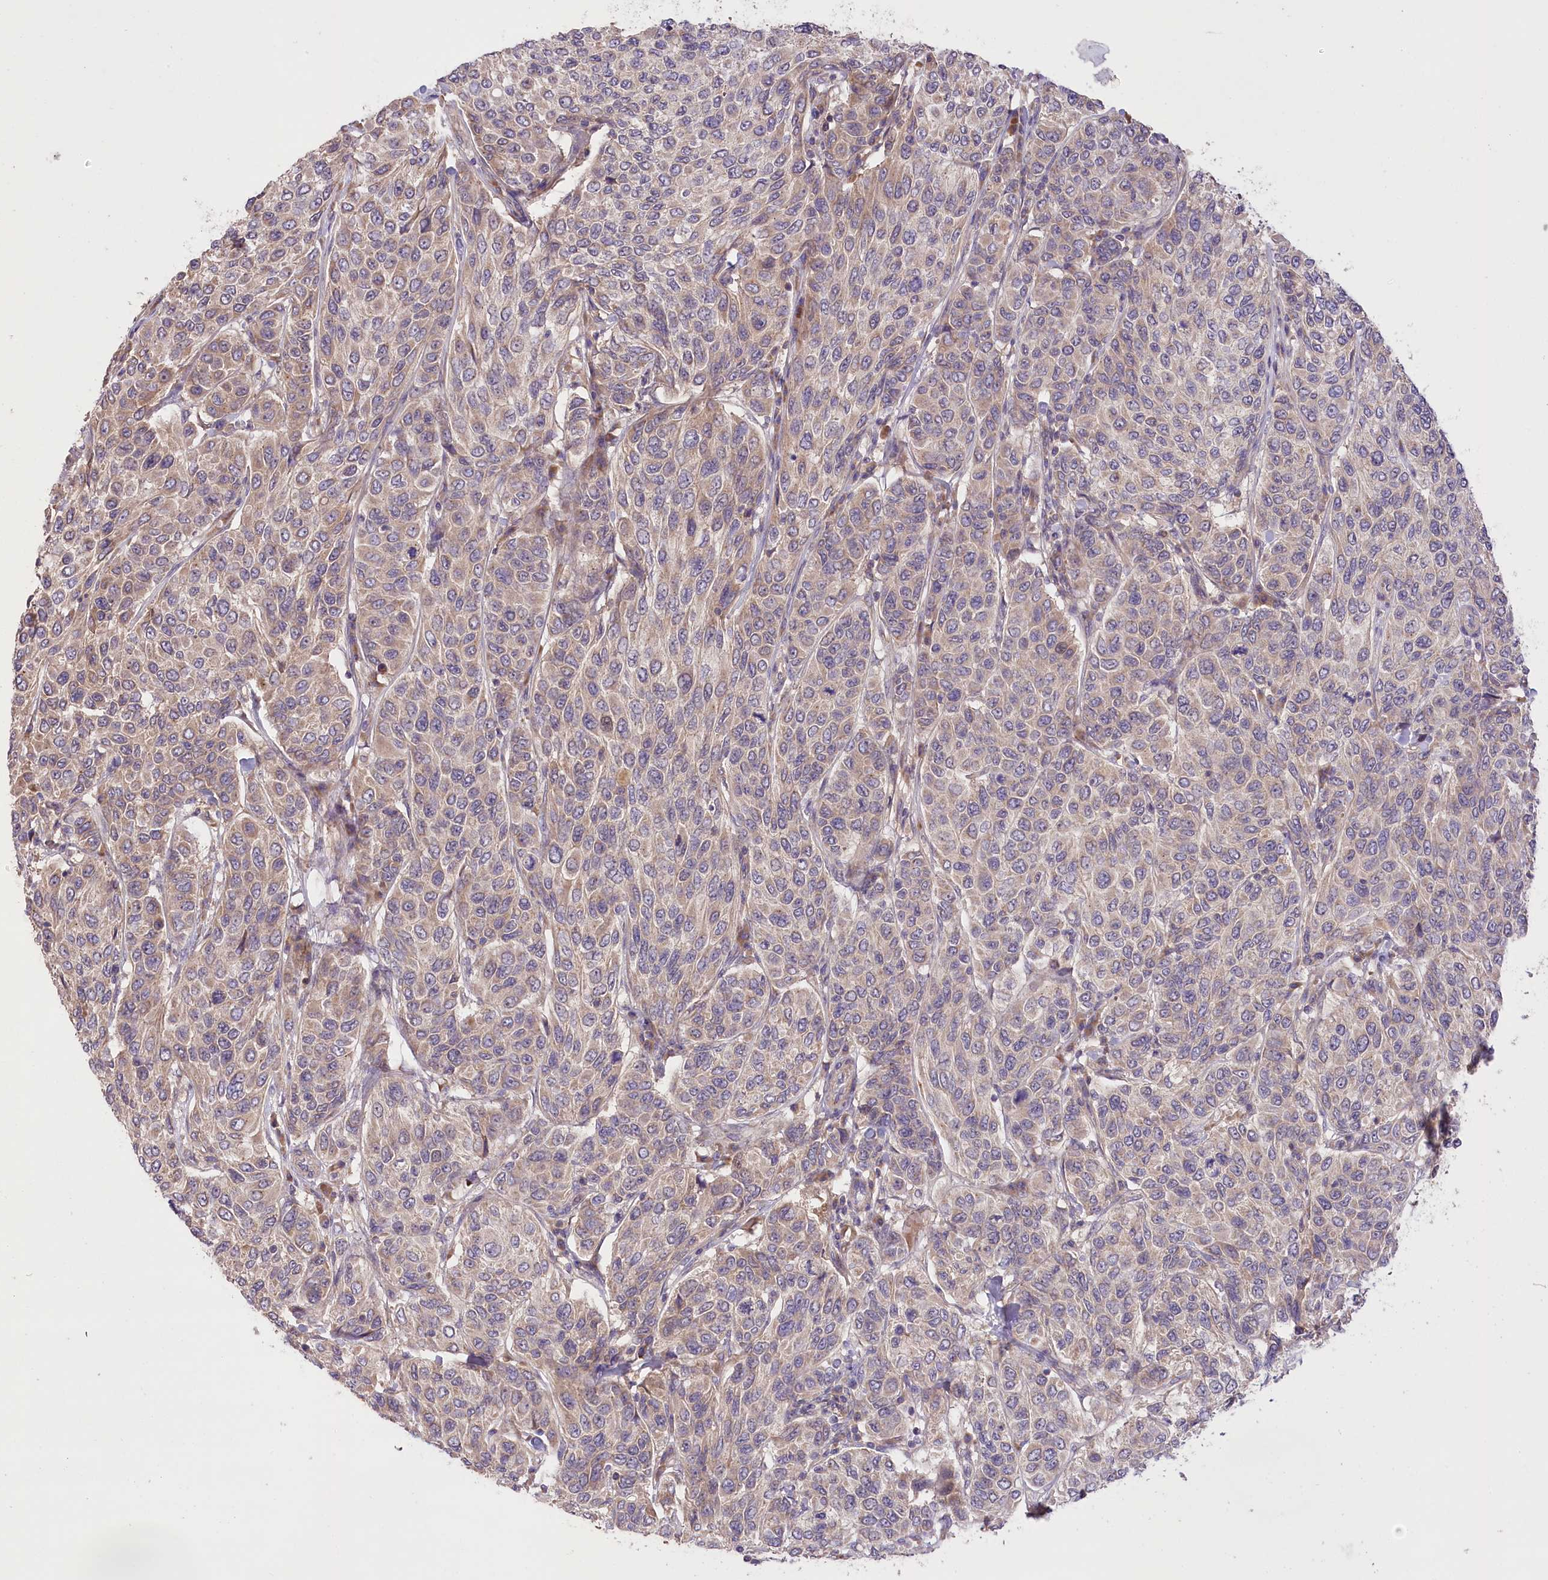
{"staining": {"intensity": "weak", "quantity": "25%-75%", "location": "cytoplasmic/membranous"}, "tissue": "breast cancer", "cell_type": "Tumor cells", "image_type": "cancer", "snomed": [{"axis": "morphology", "description": "Duct carcinoma"}, {"axis": "topography", "description": "Breast"}], "caption": "Immunohistochemical staining of breast cancer demonstrates low levels of weak cytoplasmic/membranous protein positivity in about 25%-75% of tumor cells. The staining is performed using DAB (3,3'-diaminobenzidine) brown chromogen to label protein expression. The nuclei are counter-stained blue using hematoxylin.", "gene": "PBLD", "patient": {"sex": "female", "age": 55}}